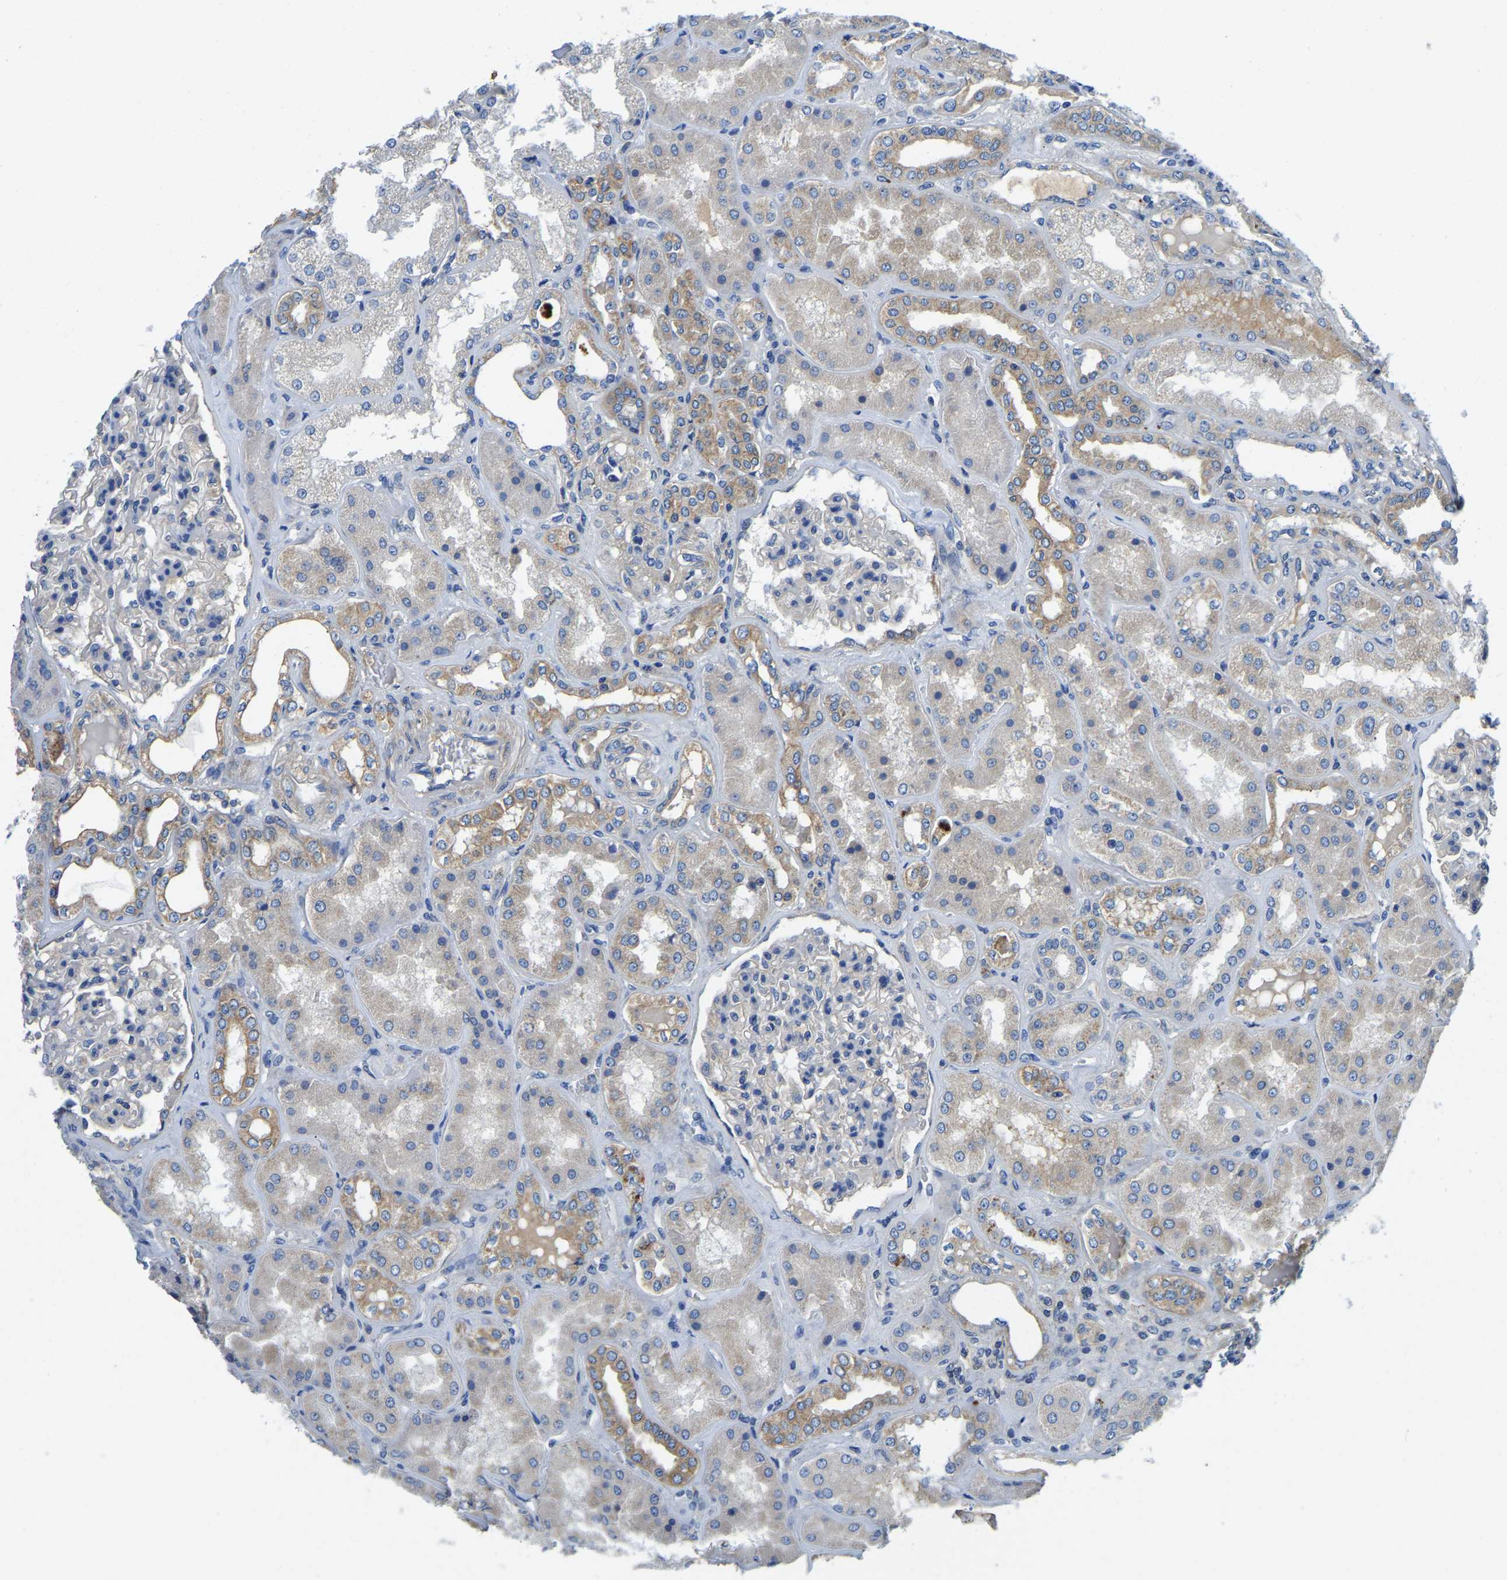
{"staining": {"intensity": "negative", "quantity": "none", "location": "none"}, "tissue": "kidney", "cell_type": "Cells in glomeruli", "image_type": "normal", "snomed": [{"axis": "morphology", "description": "Normal tissue, NOS"}, {"axis": "topography", "description": "Kidney"}], "caption": "IHC micrograph of unremarkable human kidney stained for a protein (brown), which demonstrates no expression in cells in glomeruli. (DAB IHC, high magnification).", "gene": "STAT2", "patient": {"sex": "female", "age": 56}}